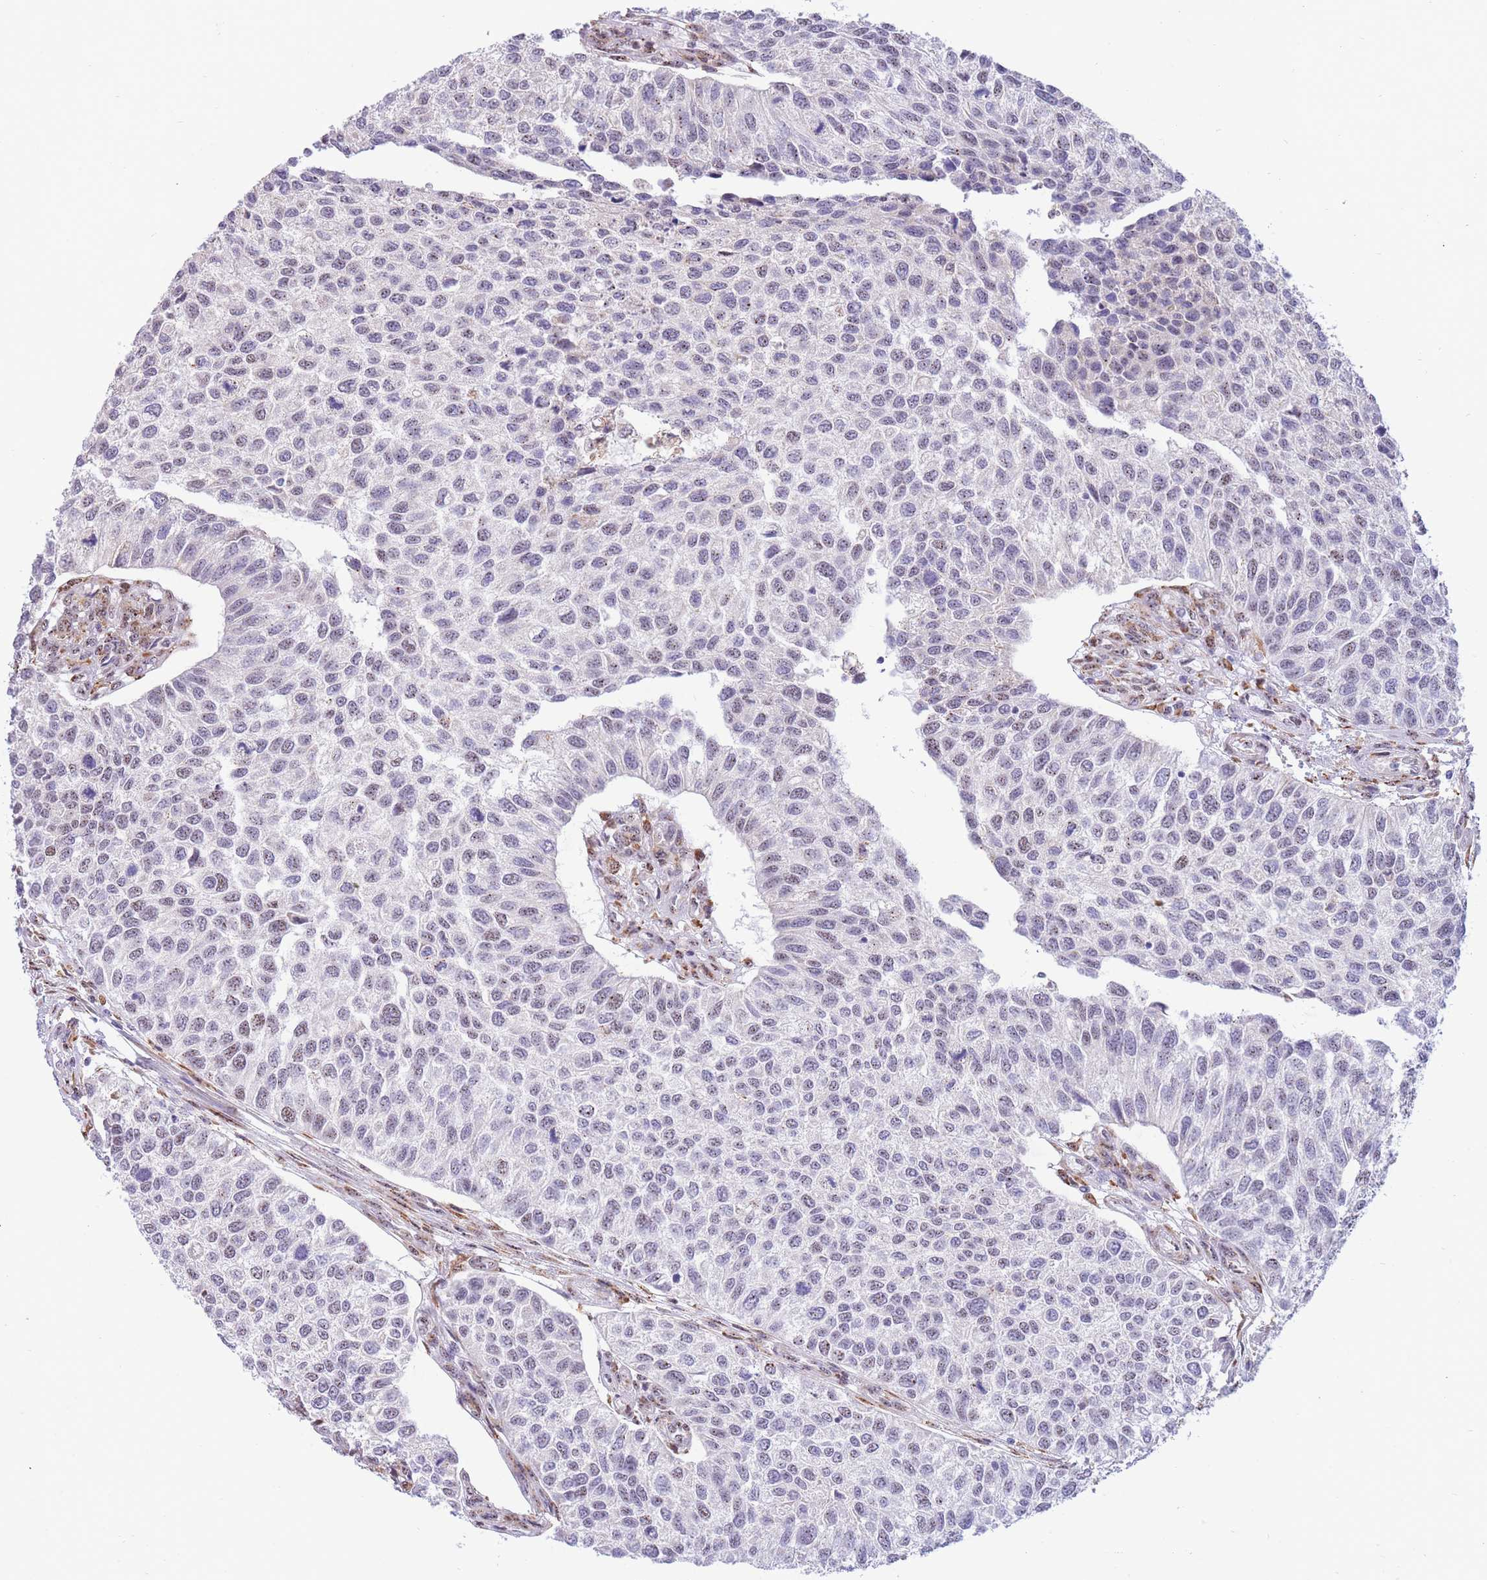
{"staining": {"intensity": "negative", "quantity": "none", "location": "none"}, "tissue": "urothelial cancer", "cell_type": "Tumor cells", "image_type": "cancer", "snomed": [{"axis": "morphology", "description": "Urothelial carcinoma, NOS"}, {"axis": "topography", "description": "Urinary bladder"}], "caption": "The micrograph exhibits no significant positivity in tumor cells of transitional cell carcinoma.", "gene": "FAM153A", "patient": {"sex": "male", "age": 55}}